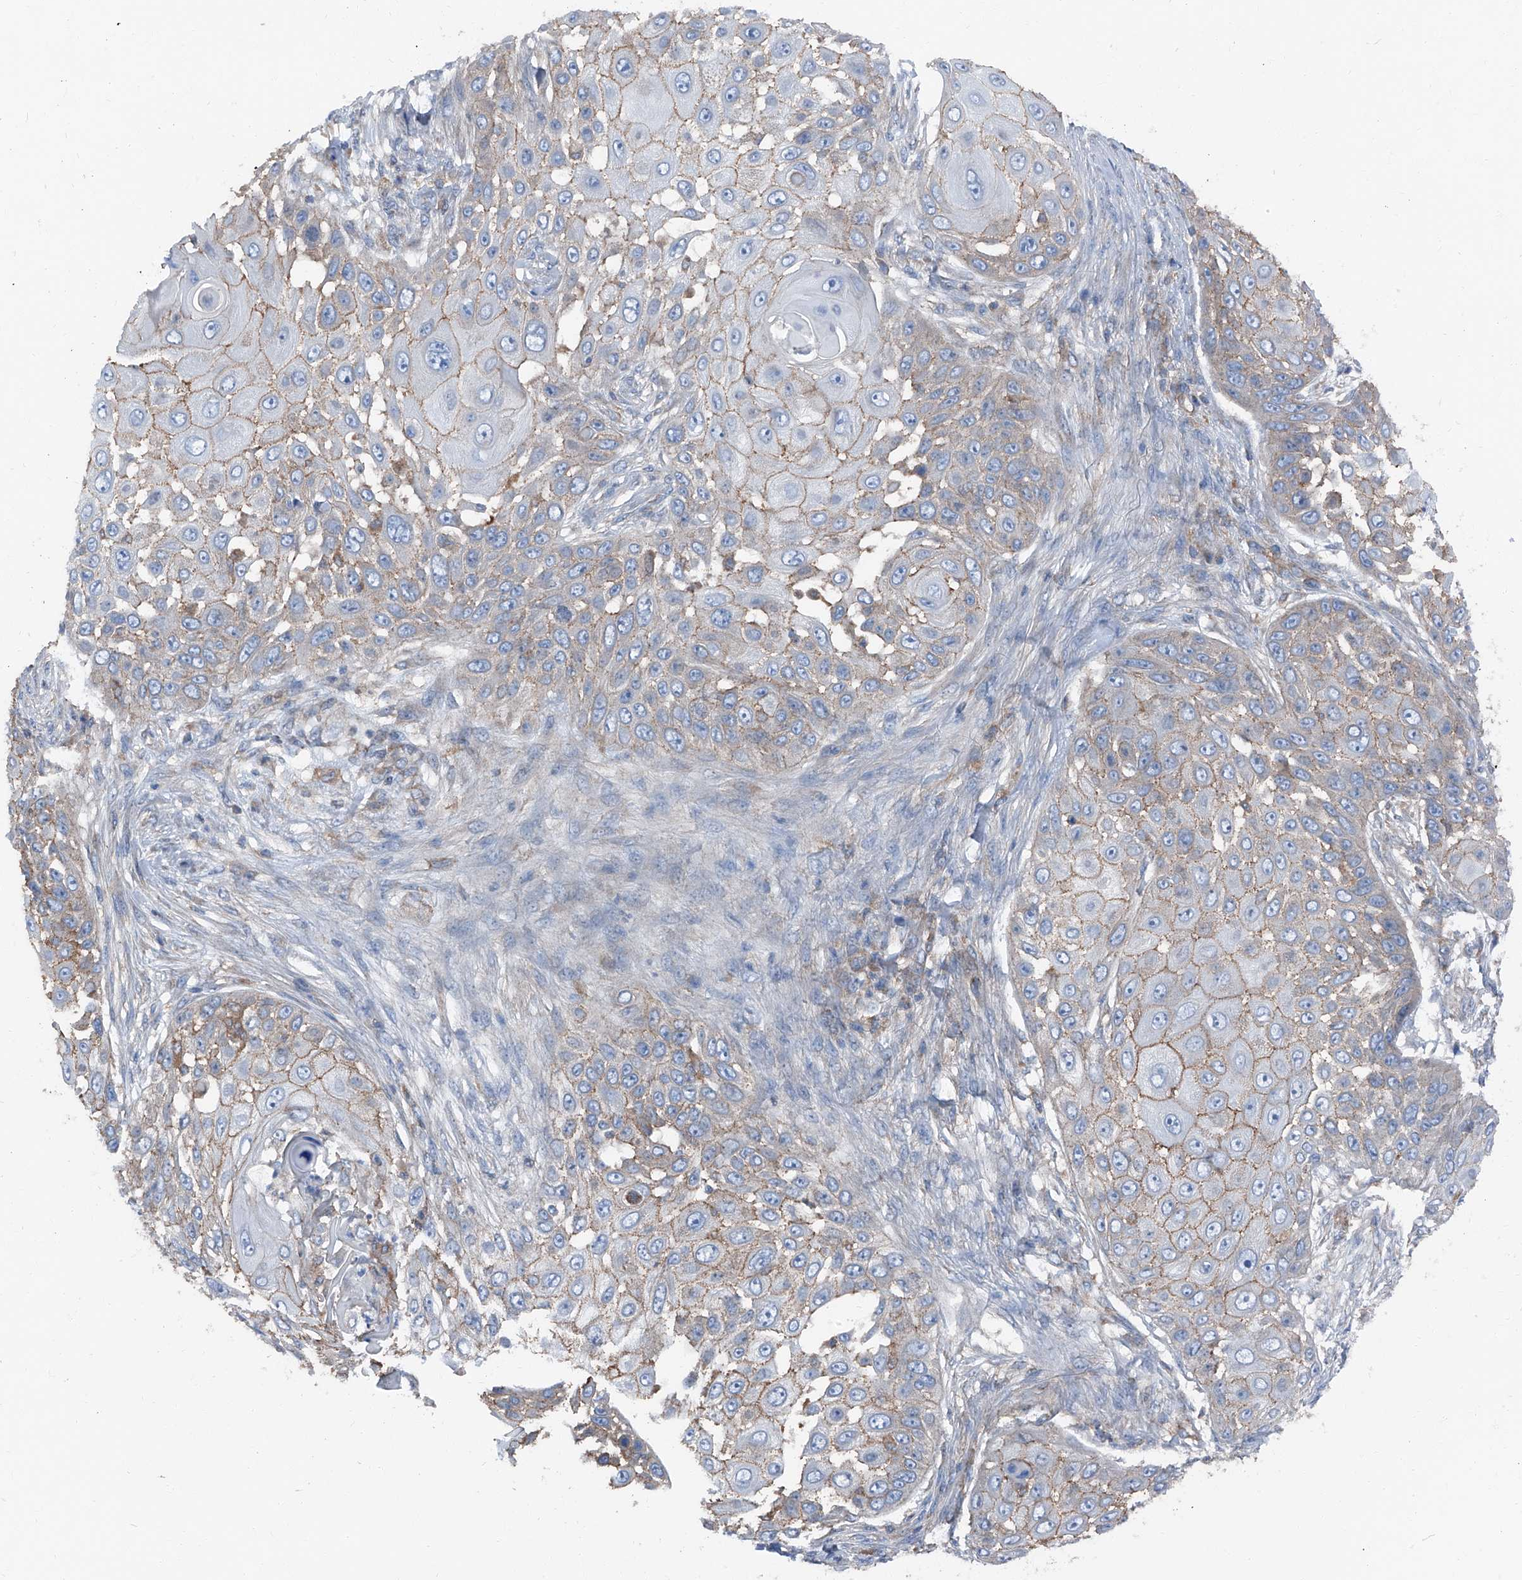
{"staining": {"intensity": "moderate", "quantity": ">75%", "location": "cytoplasmic/membranous"}, "tissue": "skin cancer", "cell_type": "Tumor cells", "image_type": "cancer", "snomed": [{"axis": "morphology", "description": "Squamous cell carcinoma, NOS"}, {"axis": "topography", "description": "Skin"}], "caption": "An IHC photomicrograph of tumor tissue is shown. Protein staining in brown shows moderate cytoplasmic/membranous positivity in skin cancer within tumor cells.", "gene": "GPR142", "patient": {"sex": "female", "age": 44}}